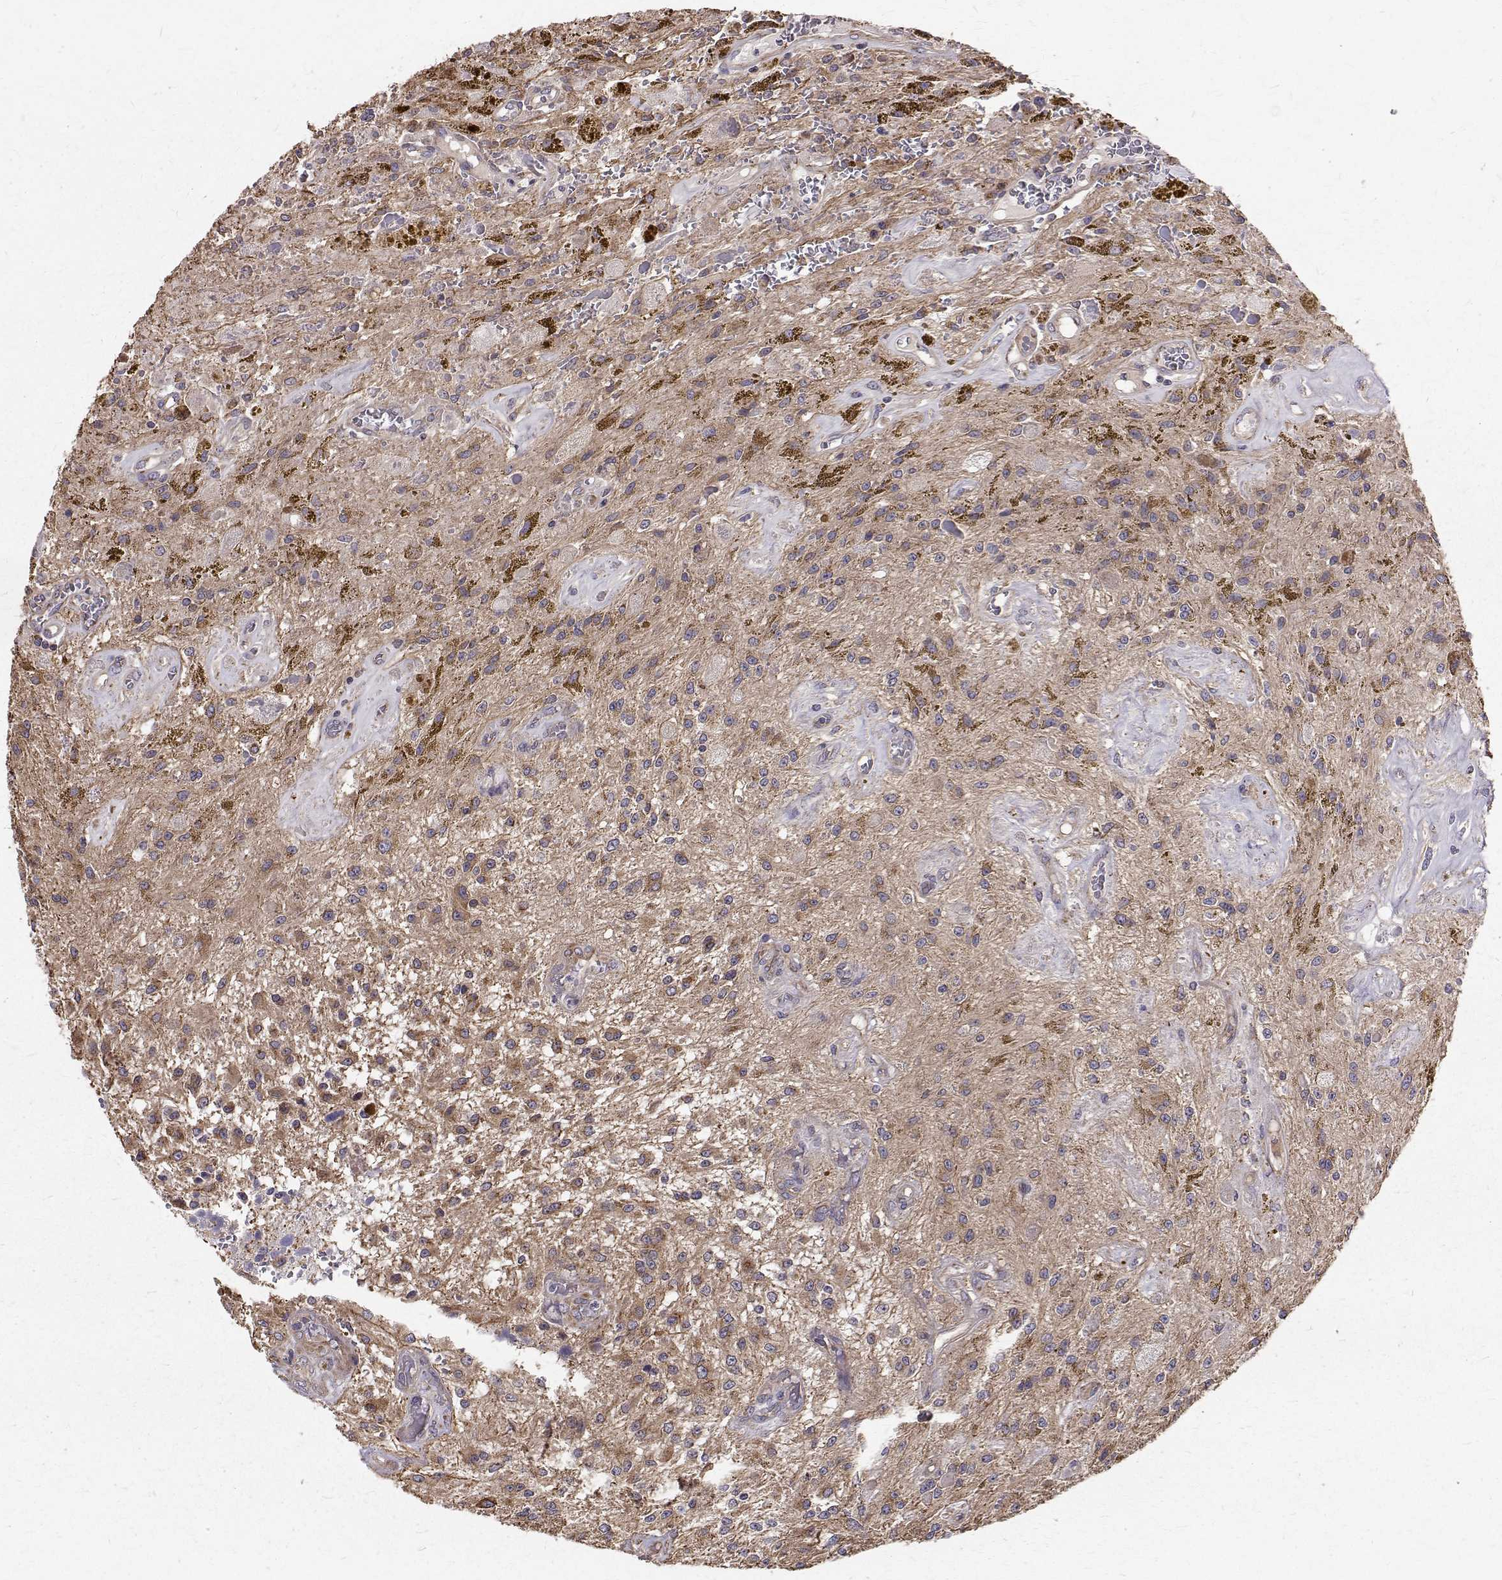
{"staining": {"intensity": "weak", "quantity": "<25%", "location": "cytoplasmic/membranous"}, "tissue": "glioma", "cell_type": "Tumor cells", "image_type": "cancer", "snomed": [{"axis": "morphology", "description": "Glioma, malignant, Low grade"}, {"axis": "topography", "description": "Cerebellum"}], "caption": "Immunohistochemistry of malignant glioma (low-grade) exhibits no positivity in tumor cells.", "gene": "ARFGAP1", "patient": {"sex": "female", "age": 14}}